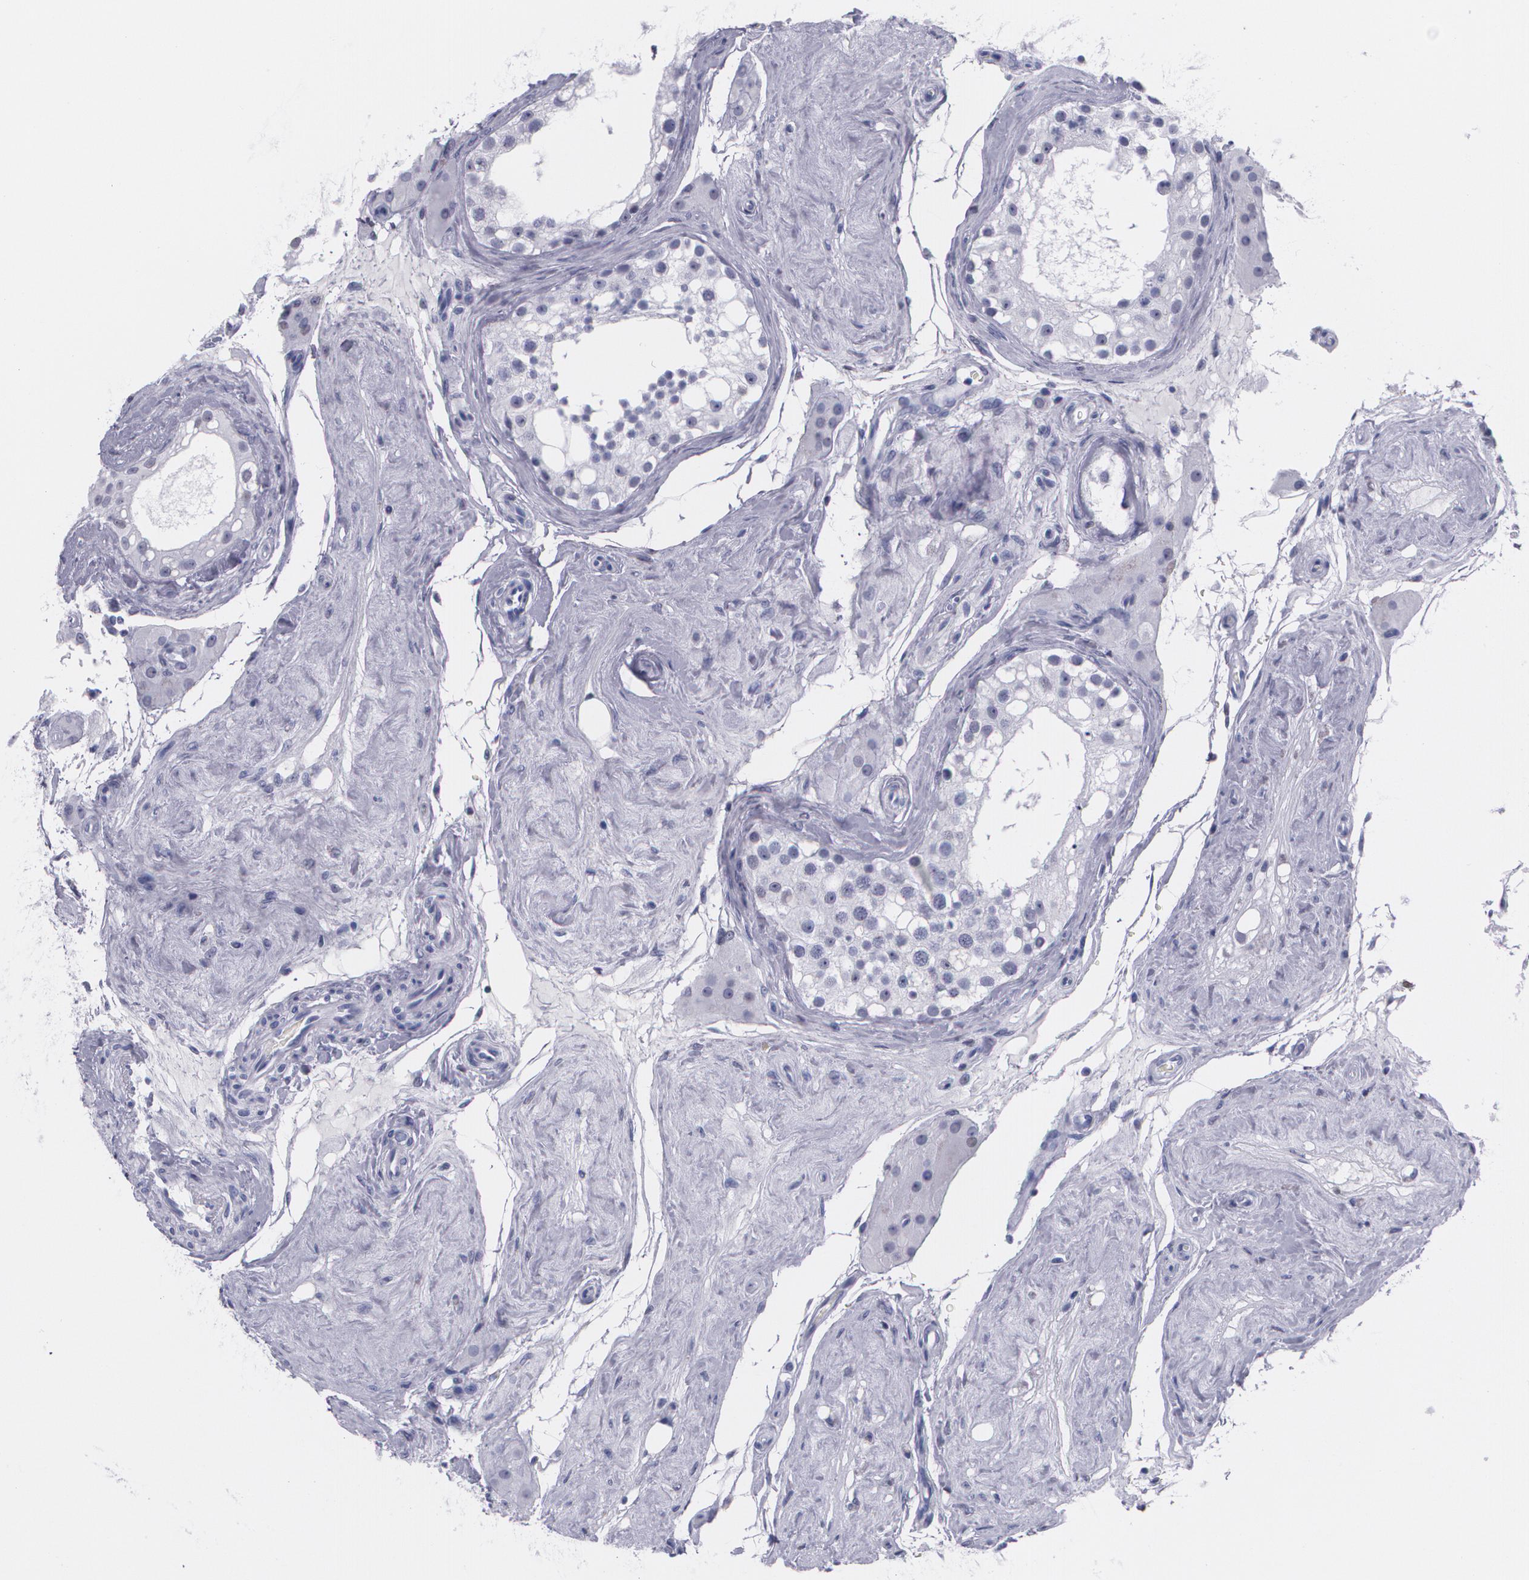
{"staining": {"intensity": "negative", "quantity": "none", "location": "none"}, "tissue": "testis", "cell_type": "Cells in seminiferous ducts", "image_type": "normal", "snomed": [{"axis": "morphology", "description": "Normal tissue, NOS"}, {"axis": "topography", "description": "Testis"}], "caption": "Immunohistochemistry (IHC) image of benign human testis stained for a protein (brown), which reveals no positivity in cells in seminiferous ducts. (IHC, brightfield microscopy, high magnification).", "gene": "TP53", "patient": {"sex": "male", "age": 68}}